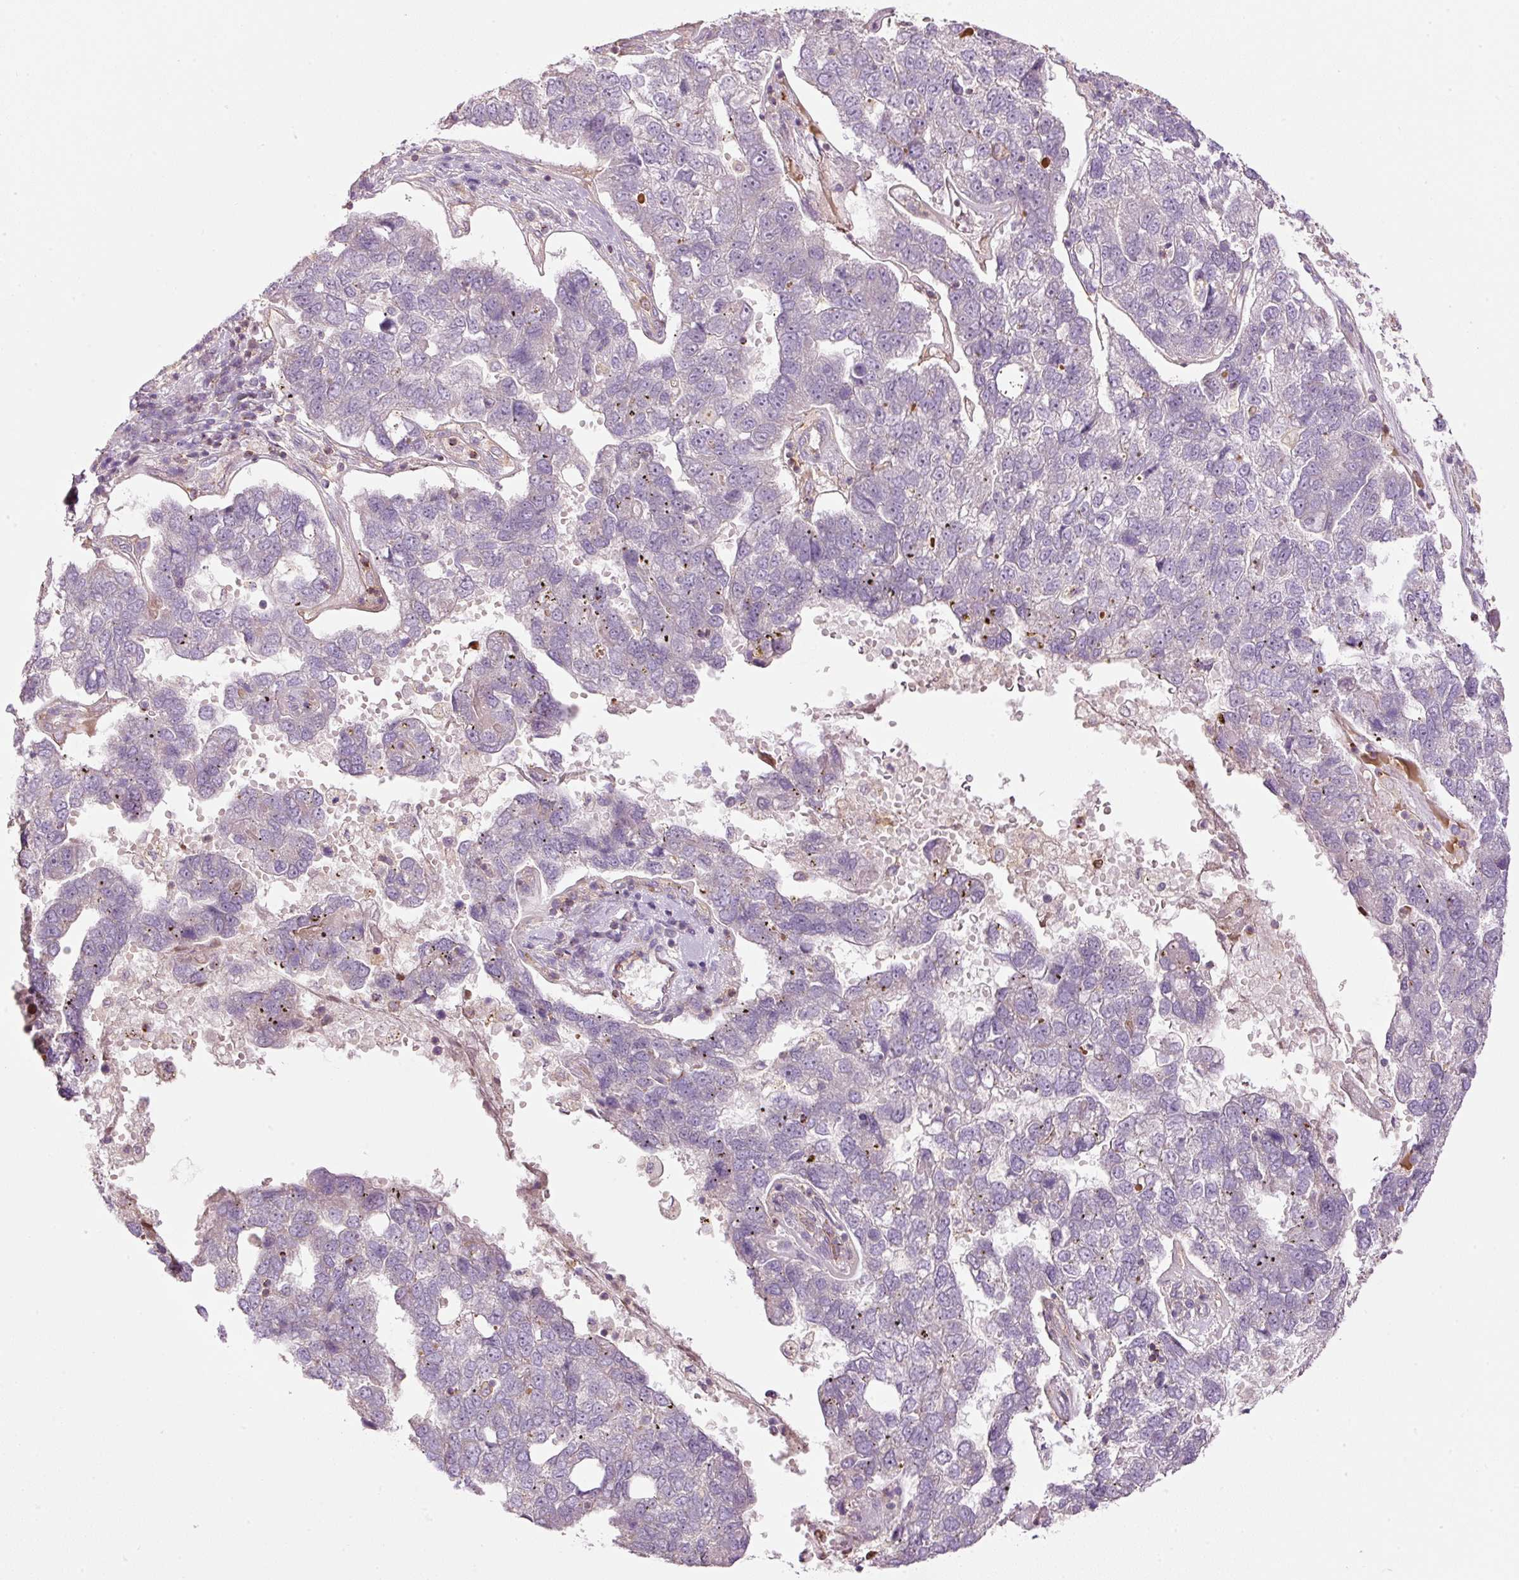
{"staining": {"intensity": "negative", "quantity": "none", "location": "none"}, "tissue": "pancreatic cancer", "cell_type": "Tumor cells", "image_type": "cancer", "snomed": [{"axis": "morphology", "description": "Adenocarcinoma, NOS"}, {"axis": "topography", "description": "Pancreas"}], "caption": "IHC of adenocarcinoma (pancreatic) exhibits no positivity in tumor cells.", "gene": "SIPA1", "patient": {"sex": "female", "age": 61}}